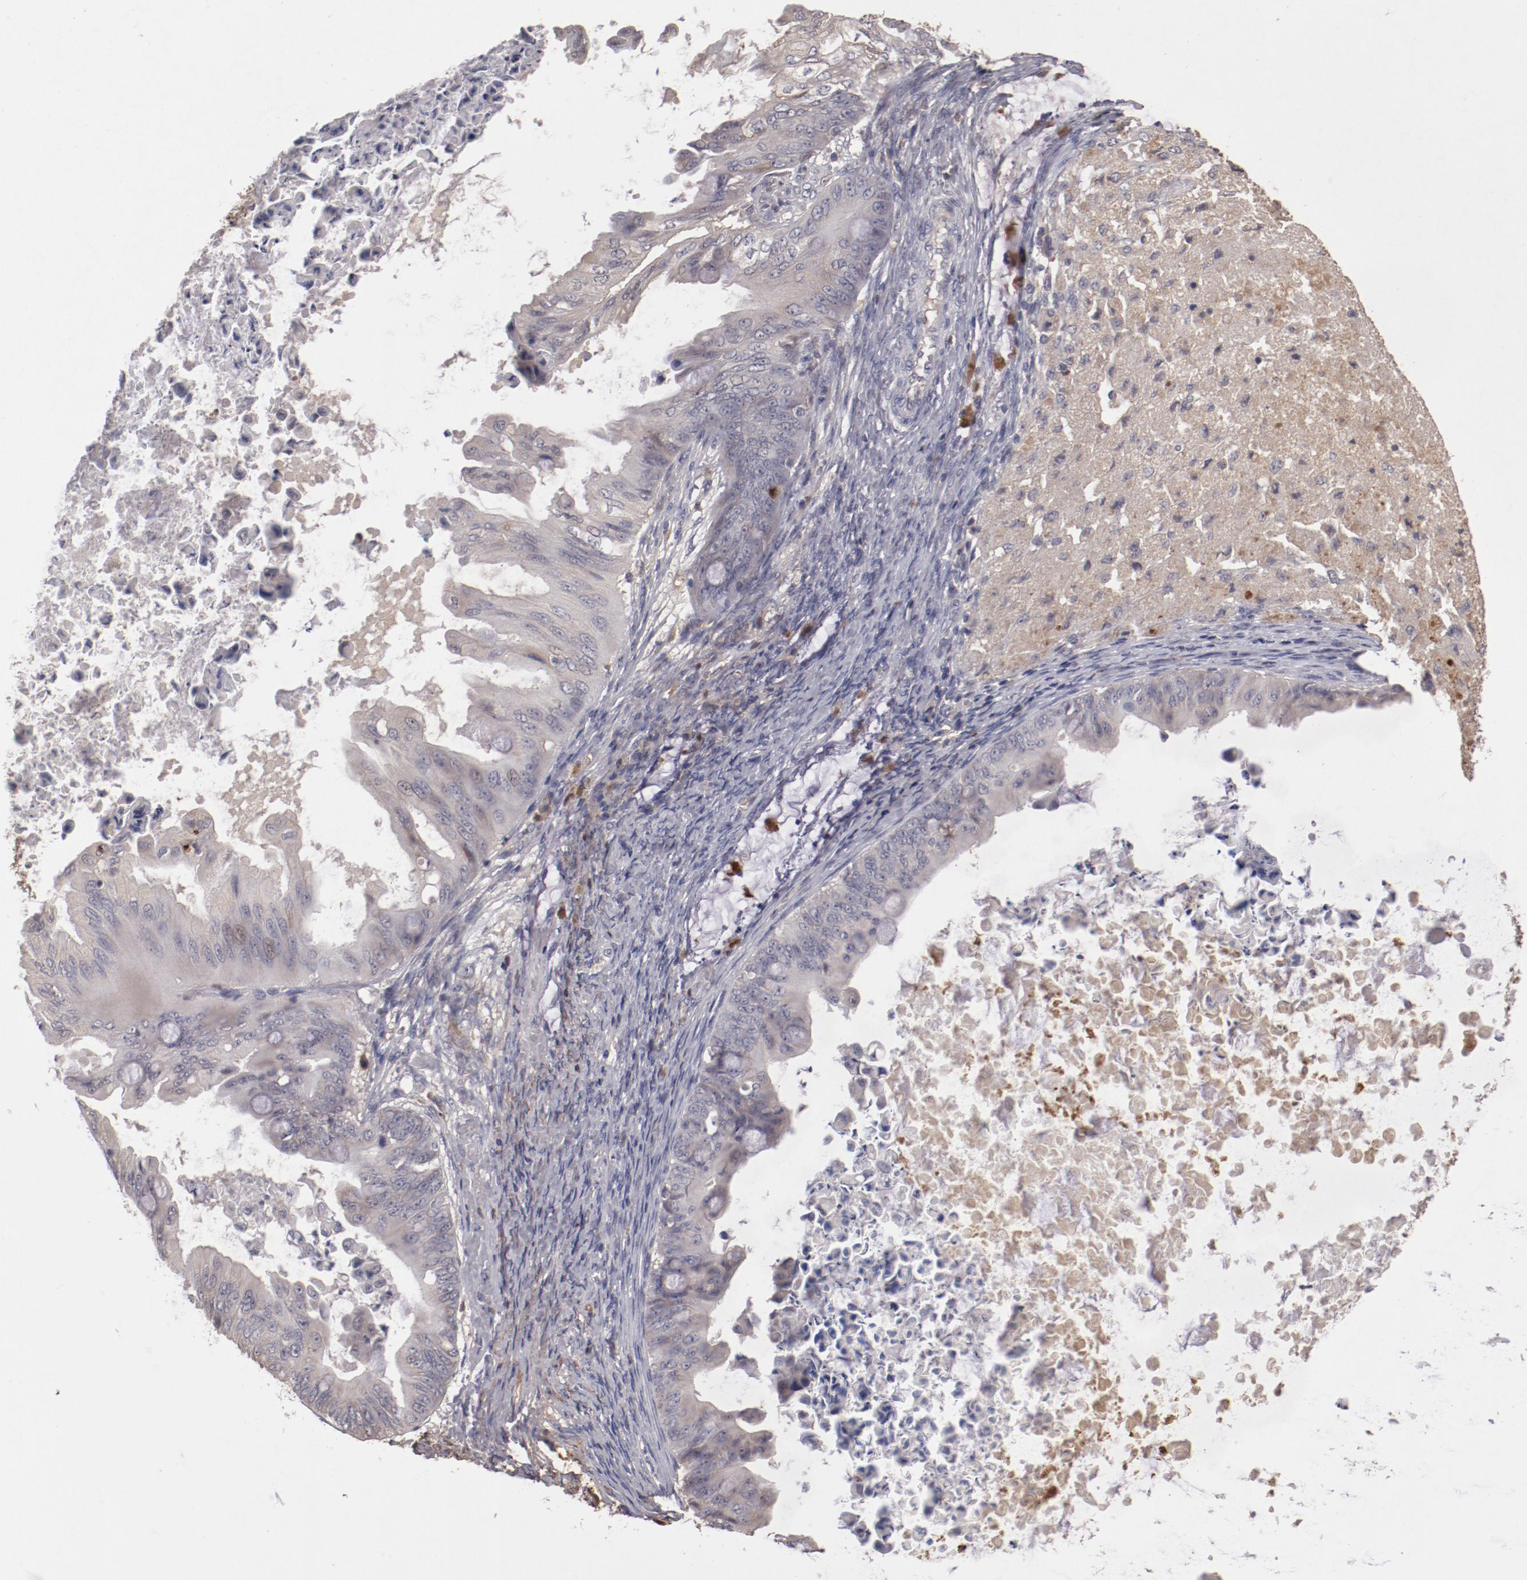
{"staining": {"intensity": "weak", "quantity": "<25%", "location": "cytoplasmic/membranous"}, "tissue": "ovarian cancer", "cell_type": "Tumor cells", "image_type": "cancer", "snomed": [{"axis": "morphology", "description": "Cystadenocarcinoma, mucinous, NOS"}, {"axis": "topography", "description": "Ovary"}], "caption": "A micrograph of human ovarian cancer (mucinous cystadenocarcinoma) is negative for staining in tumor cells.", "gene": "CP", "patient": {"sex": "female", "age": 37}}